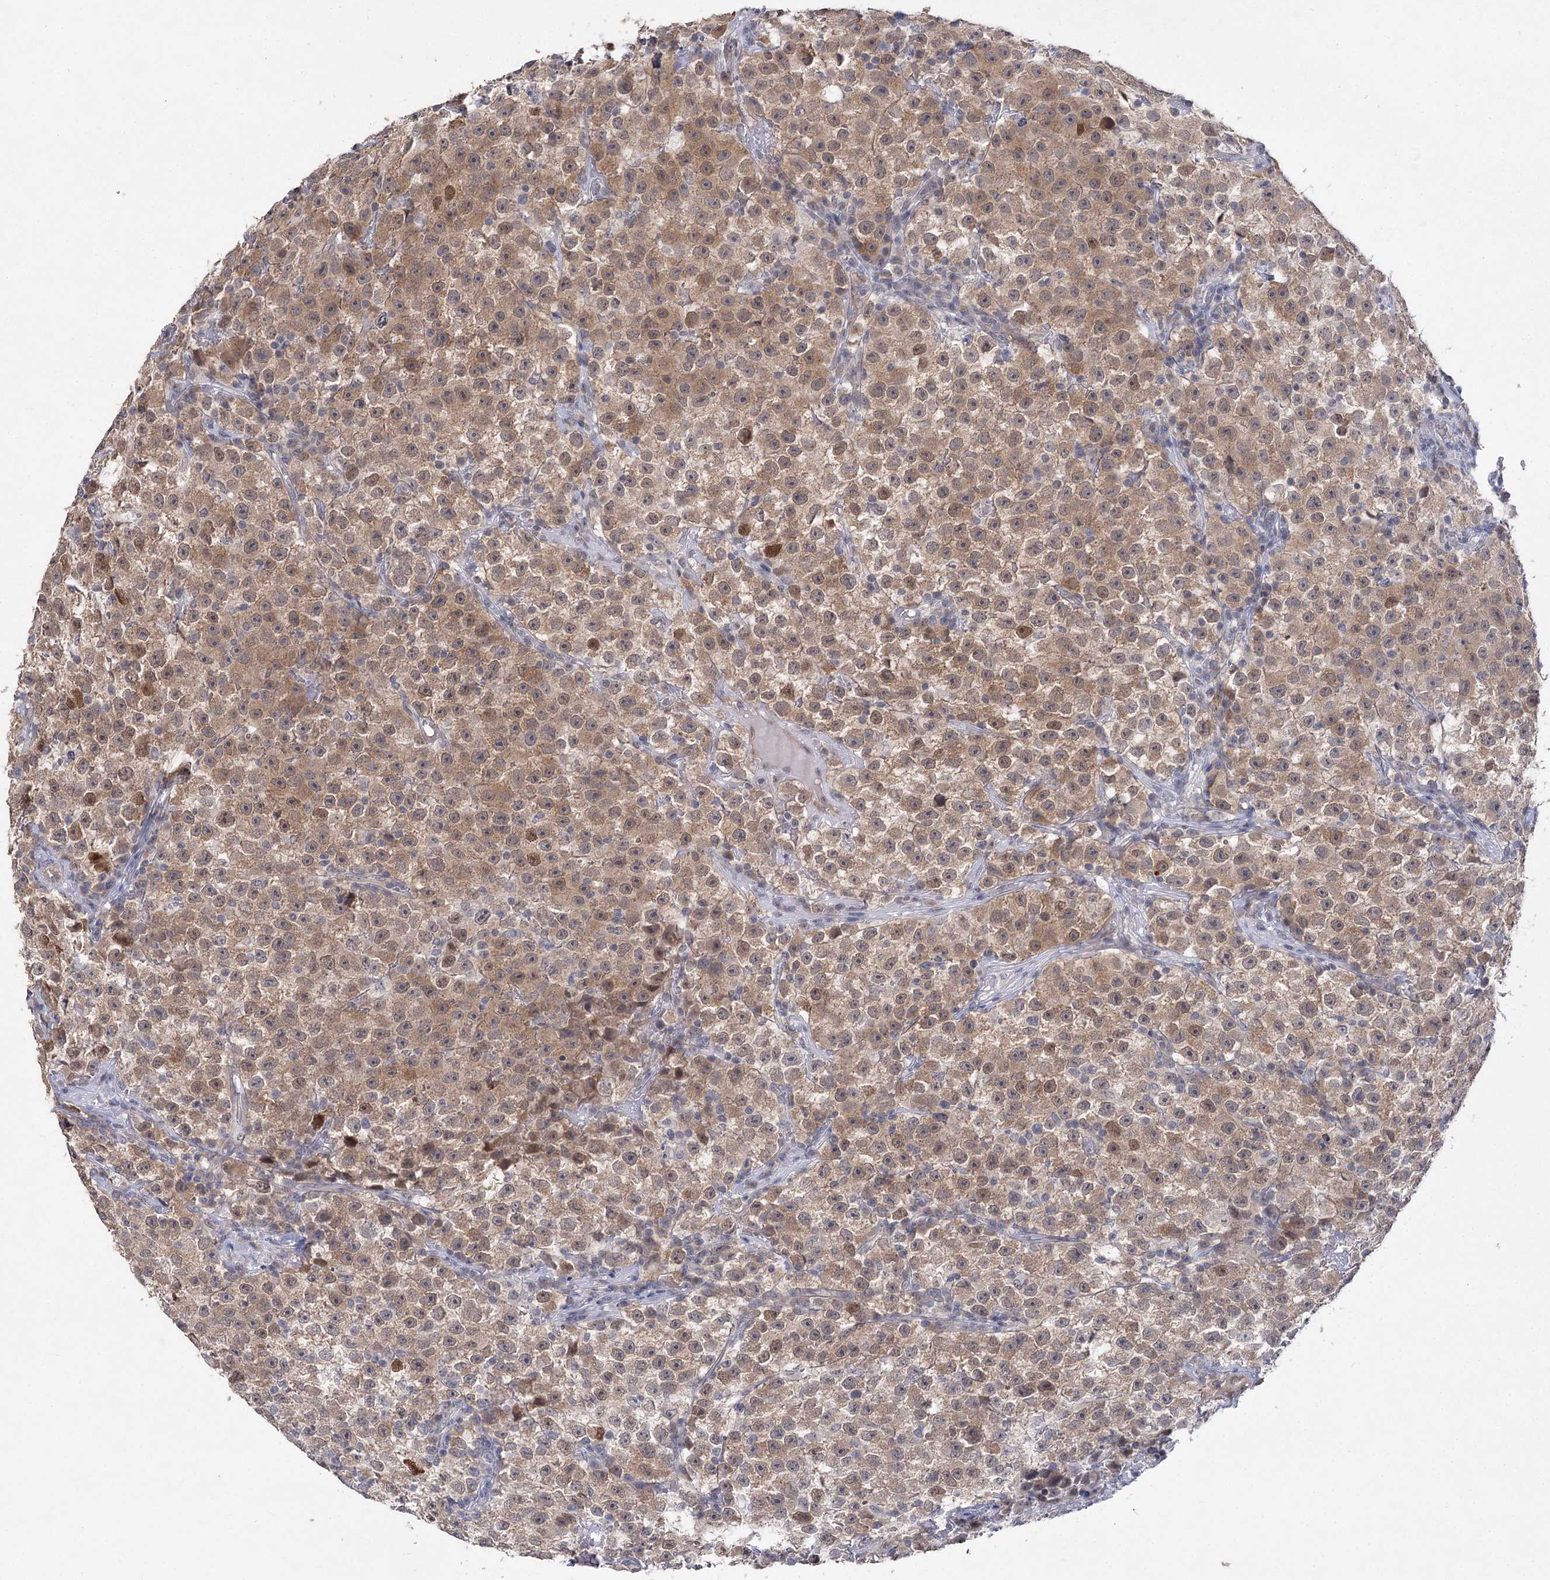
{"staining": {"intensity": "moderate", "quantity": ">75%", "location": "cytoplasmic/membranous,nuclear"}, "tissue": "testis cancer", "cell_type": "Tumor cells", "image_type": "cancer", "snomed": [{"axis": "morphology", "description": "Seminoma, NOS"}, {"axis": "topography", "description": "Testis"}], "caption": "Immunohistochemical staining of seminoma (testis) displays moderate cytoplasmic/membranous and nuclear protein staining in approximately >75% of tumor cells. (Brightfield microscopy of DAB IHC at high magnification).", "gene": "PHYHIPL", "patient": {"sex": "male", "age": 22}}